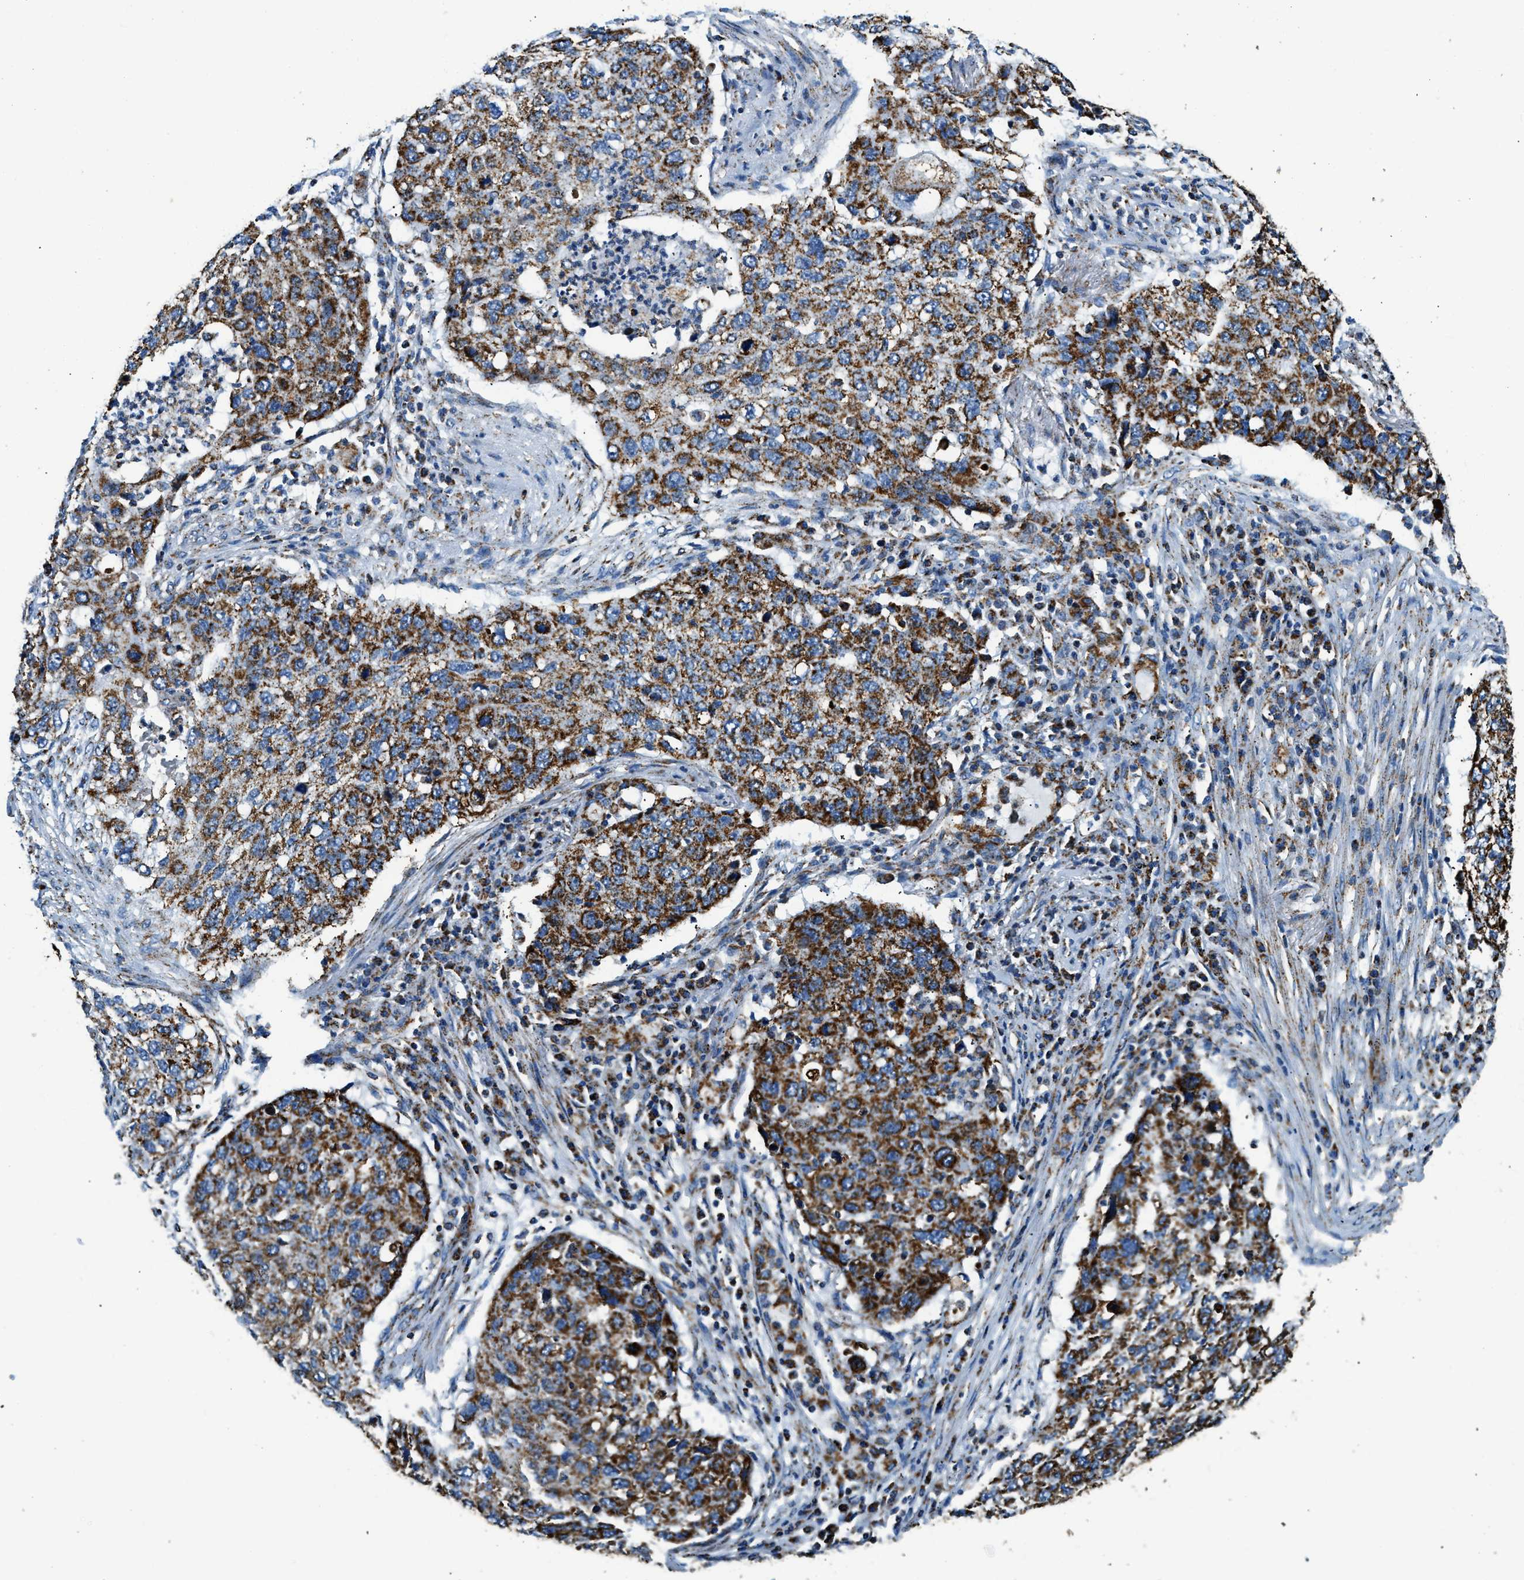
{"staining": {"intensity": "strong", "quantity": ">75%", "location": "cytoplasmic/membranous"}, "tissue": "lung cancer", "cell_type": "Tumor cells", "image_type": "cancer", "snomed": [{"axis": "morphology", "description": "Squamous cell carcinoma, NOS"}, {"axis": "topography", "description": "Lung"}], "caption": "Squamous cell carcinoma (lung) stained with DAB immunohistochemistry demonstrates high levels of strong cytoplasmic/membranous expression in approximately >75% of tumor cells. (DAB = brown stain, brightfield microscopy at high magnification).", "gene": "IRX6", "patient": {"sex": "female", "age": 63}}